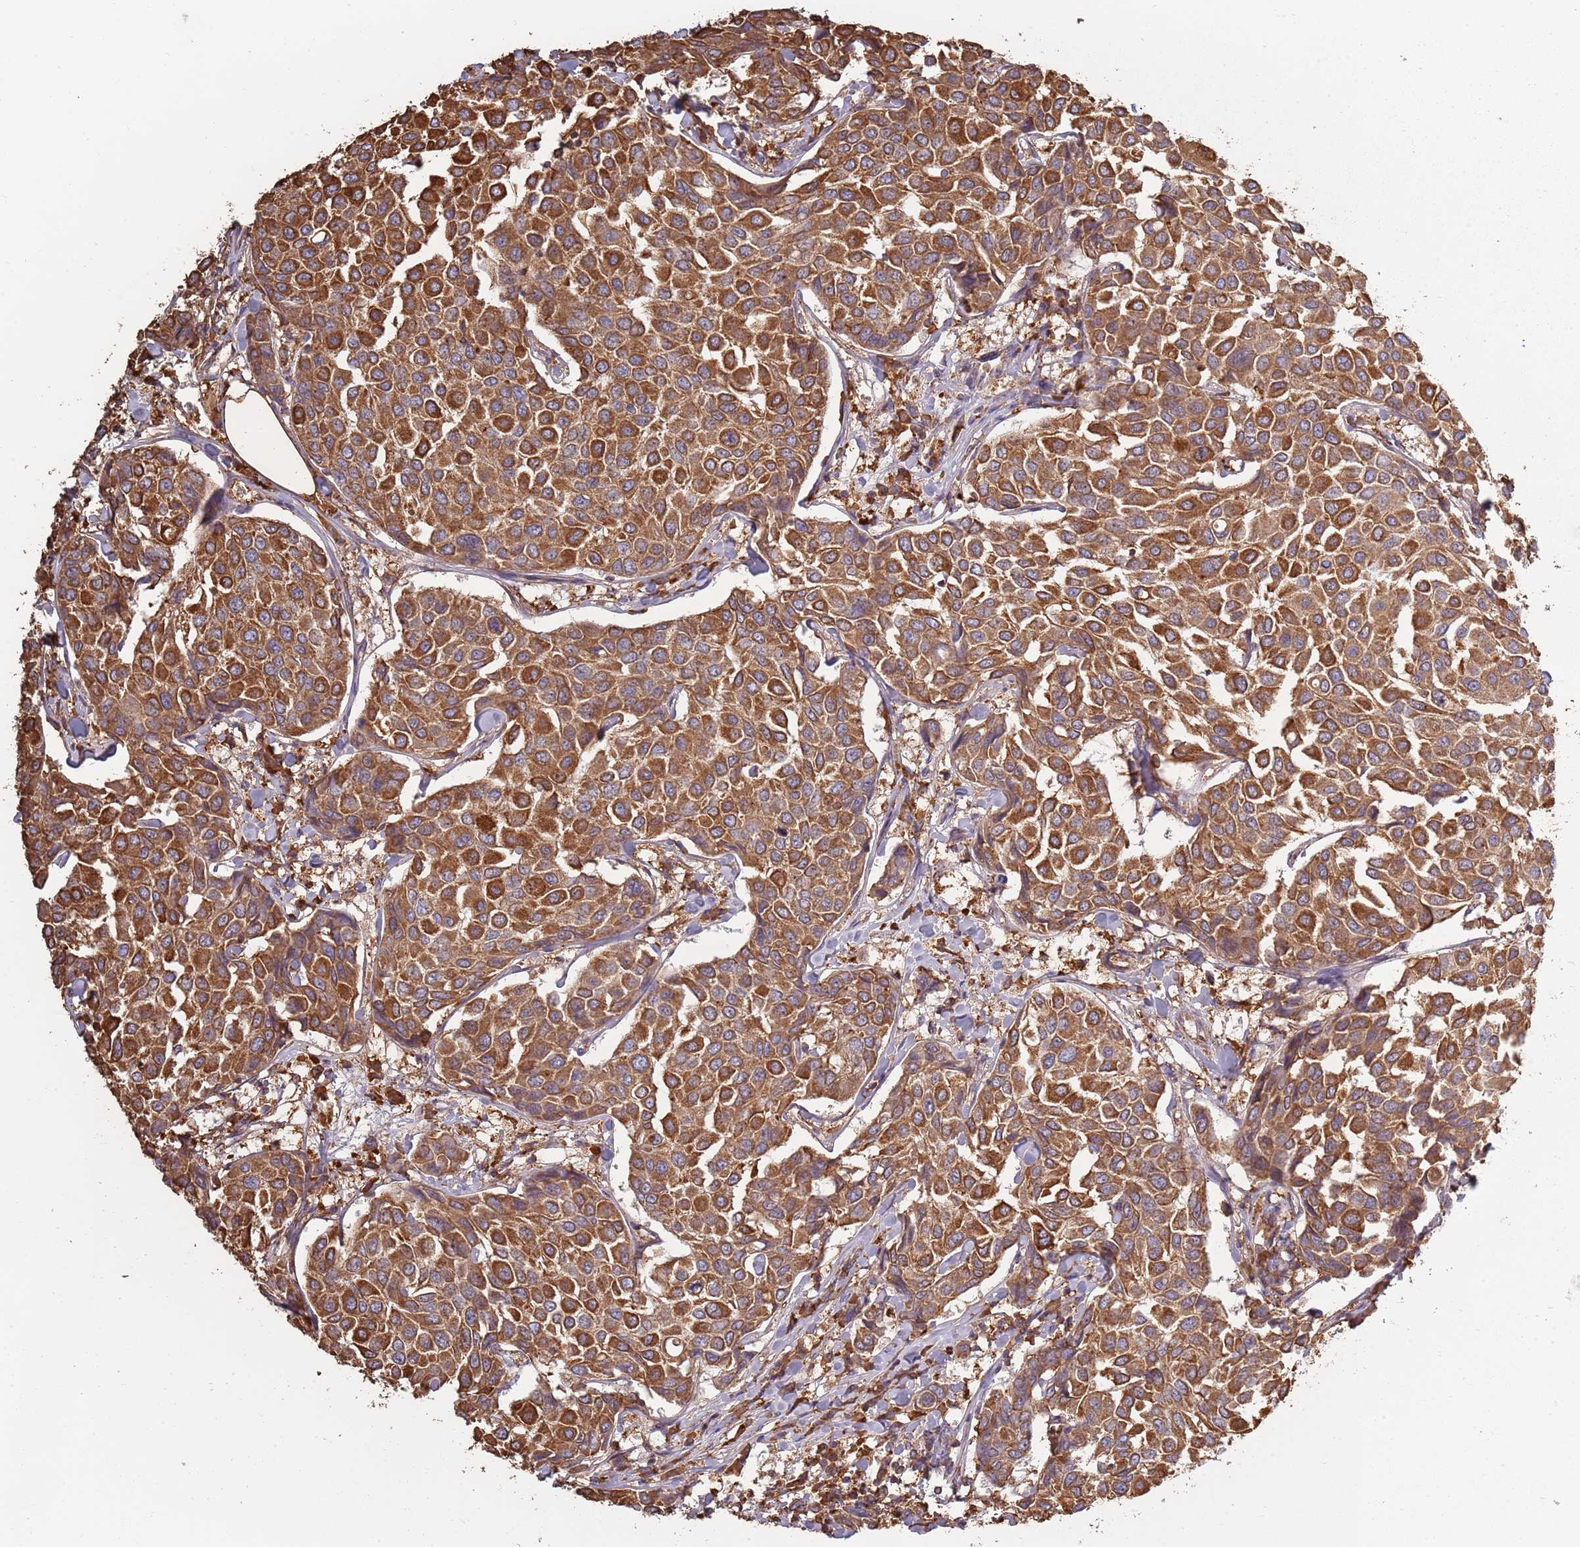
{"staining": {"intensity": "strong", "quantity": ">75%", "location": "cytoplasmic/membranous"}, "tissue": "breast cancer", "cell_type": "Tumor cells", "image_type": "cancer", "snomed": [{"axis": "morphology", "description": "Duct carcinoma"}, {"axis": "topography", "description": "Breast"}], "caption": "Immunohistochemistry (IHC) histopathology image of neoplastic tissue: breast invasive ductal carcinoma stained using IHC exhibits high levels of strong protein expression localized specifically in the cytoplasmic/membranous of tumor cells, appearing as a cytoplasmic/membranous brown color.", "gene": "ATOSB", "patient": {"sex": "female", "age": 55}}